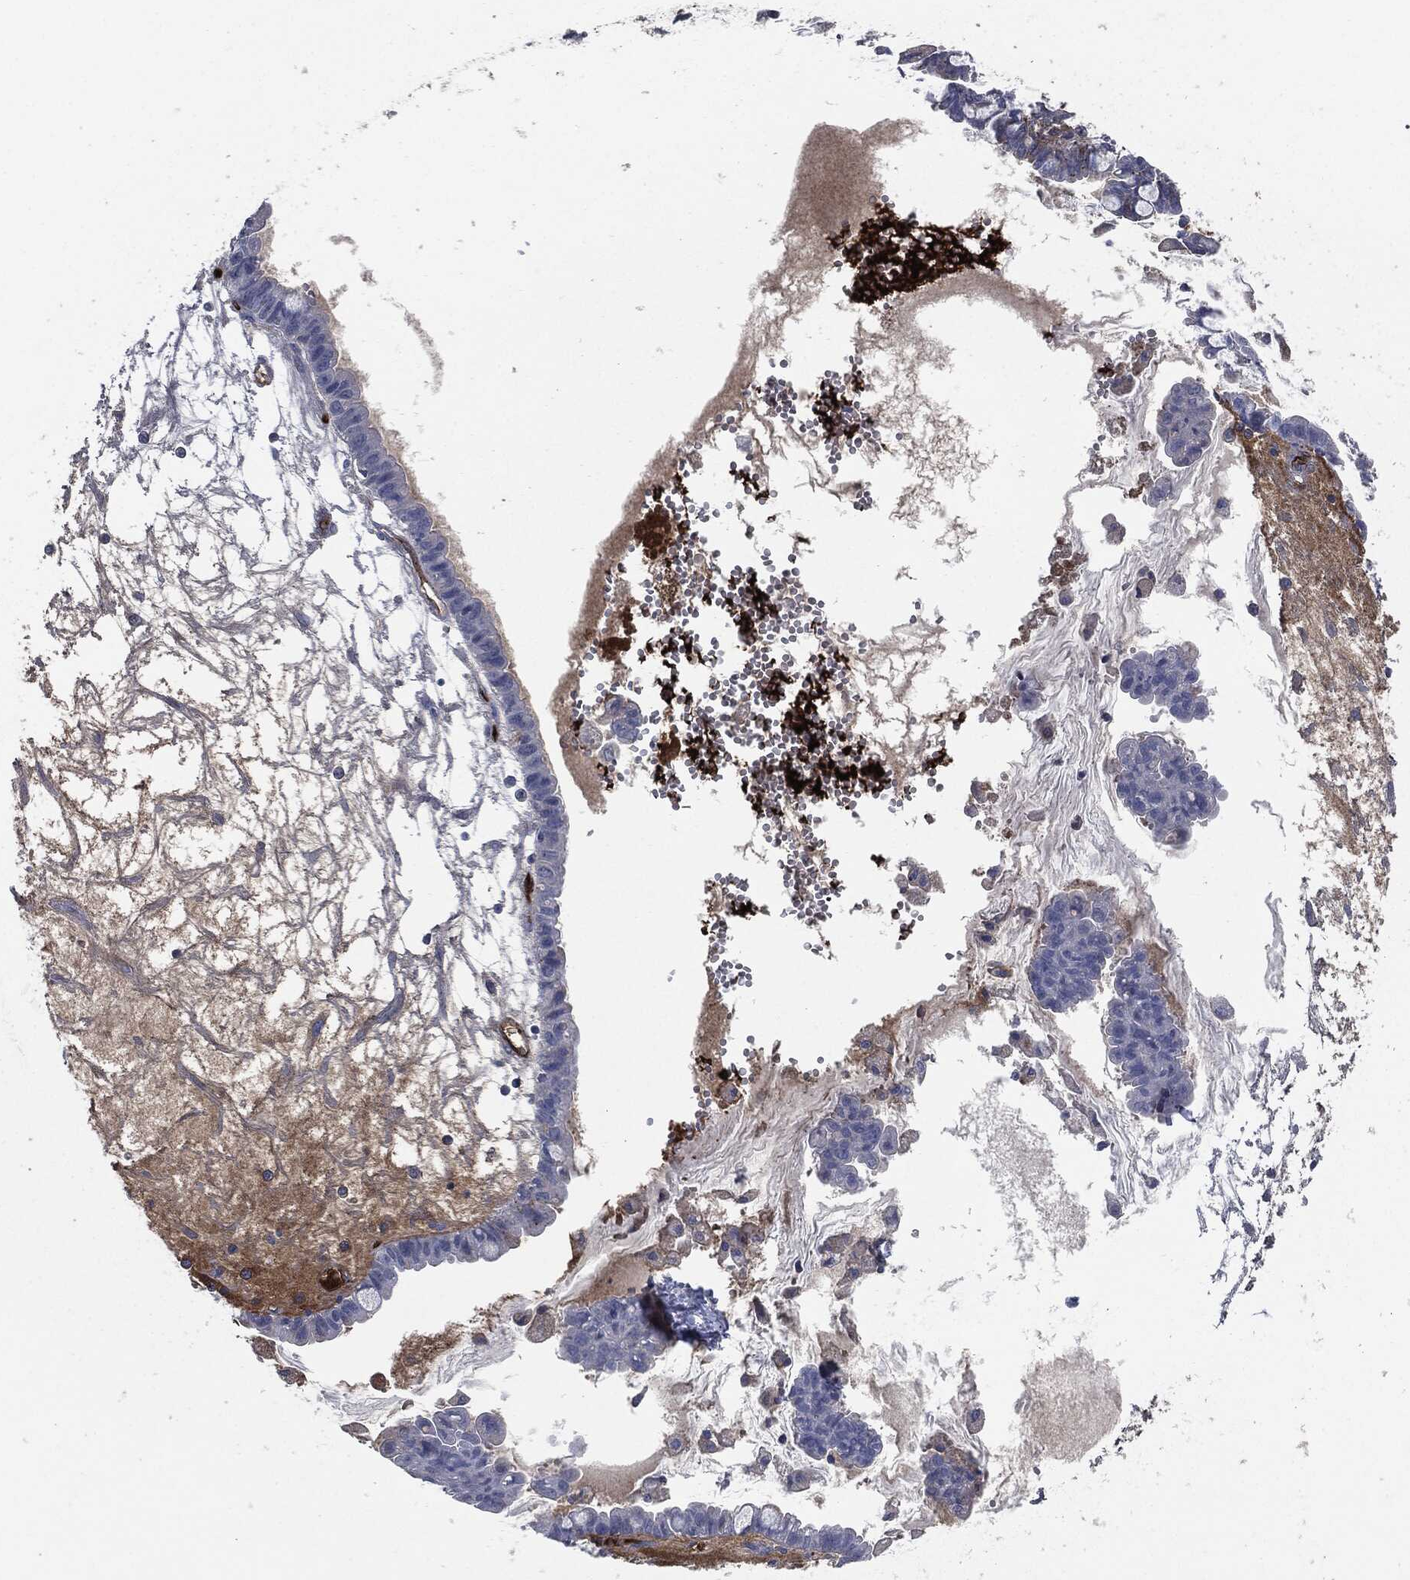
{"staining": {"intensity": "negative", "quantity": "none", "location": "none"}, "tissue": "ovarian cancer", "cell_type": "Tumor cells", "image_type": "cancer", "snomed": [{"axis": "morphology", "description": "Cystadenocarcinoma, mucinous, NOS"}, {"axis": "topography", "description": "Ovary"}], "caption": "Micrograph shows no protein positivity in tumor cells of ovarian cancer tissue. (Immunohistochemistry, brightfield microscopy, high magnification).", "gene": "APOB", "patient": {"sex": "female", "age": 63}}